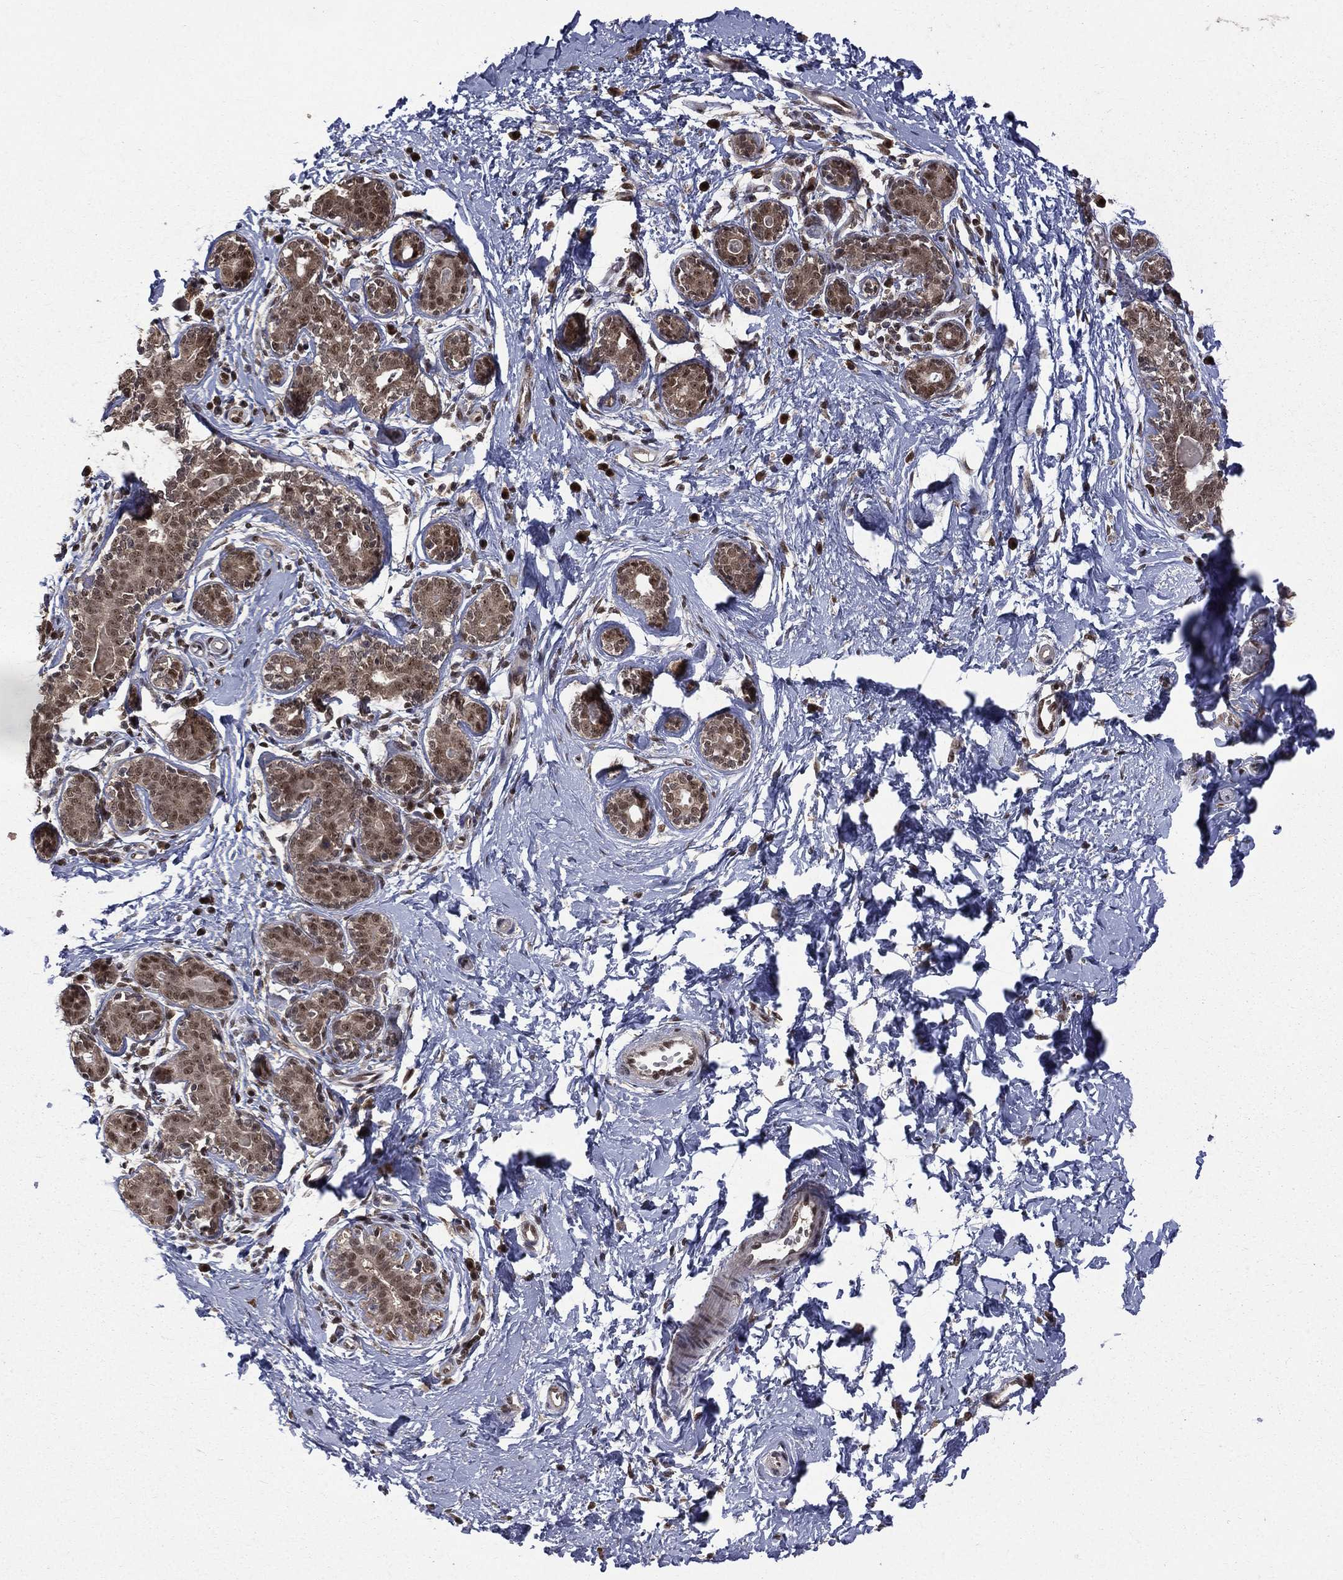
{"staining": {"intensity": "negative", "quantity": "none", "location": "none"}, "tissue": "breast", "cell_type": "Adipocytes", "image_type": "normal", "snomed": [{"axis": "morphology", "description": "Normal tissue, NOS"}, {"axis": "topography", "description": "Breast"}], "caption": "An image of breast stained for a protein exhibits no brown staining in adipocytes. (Stains: DAB (3,3'-diaminobenzidine) immunohistochemistry (IHC) with hematoxylin counter stain, Microscopy: brightfield microscopy at high magnification).", "gene": "JMJD6", "patient": {"sex": "female", "age": 37}}